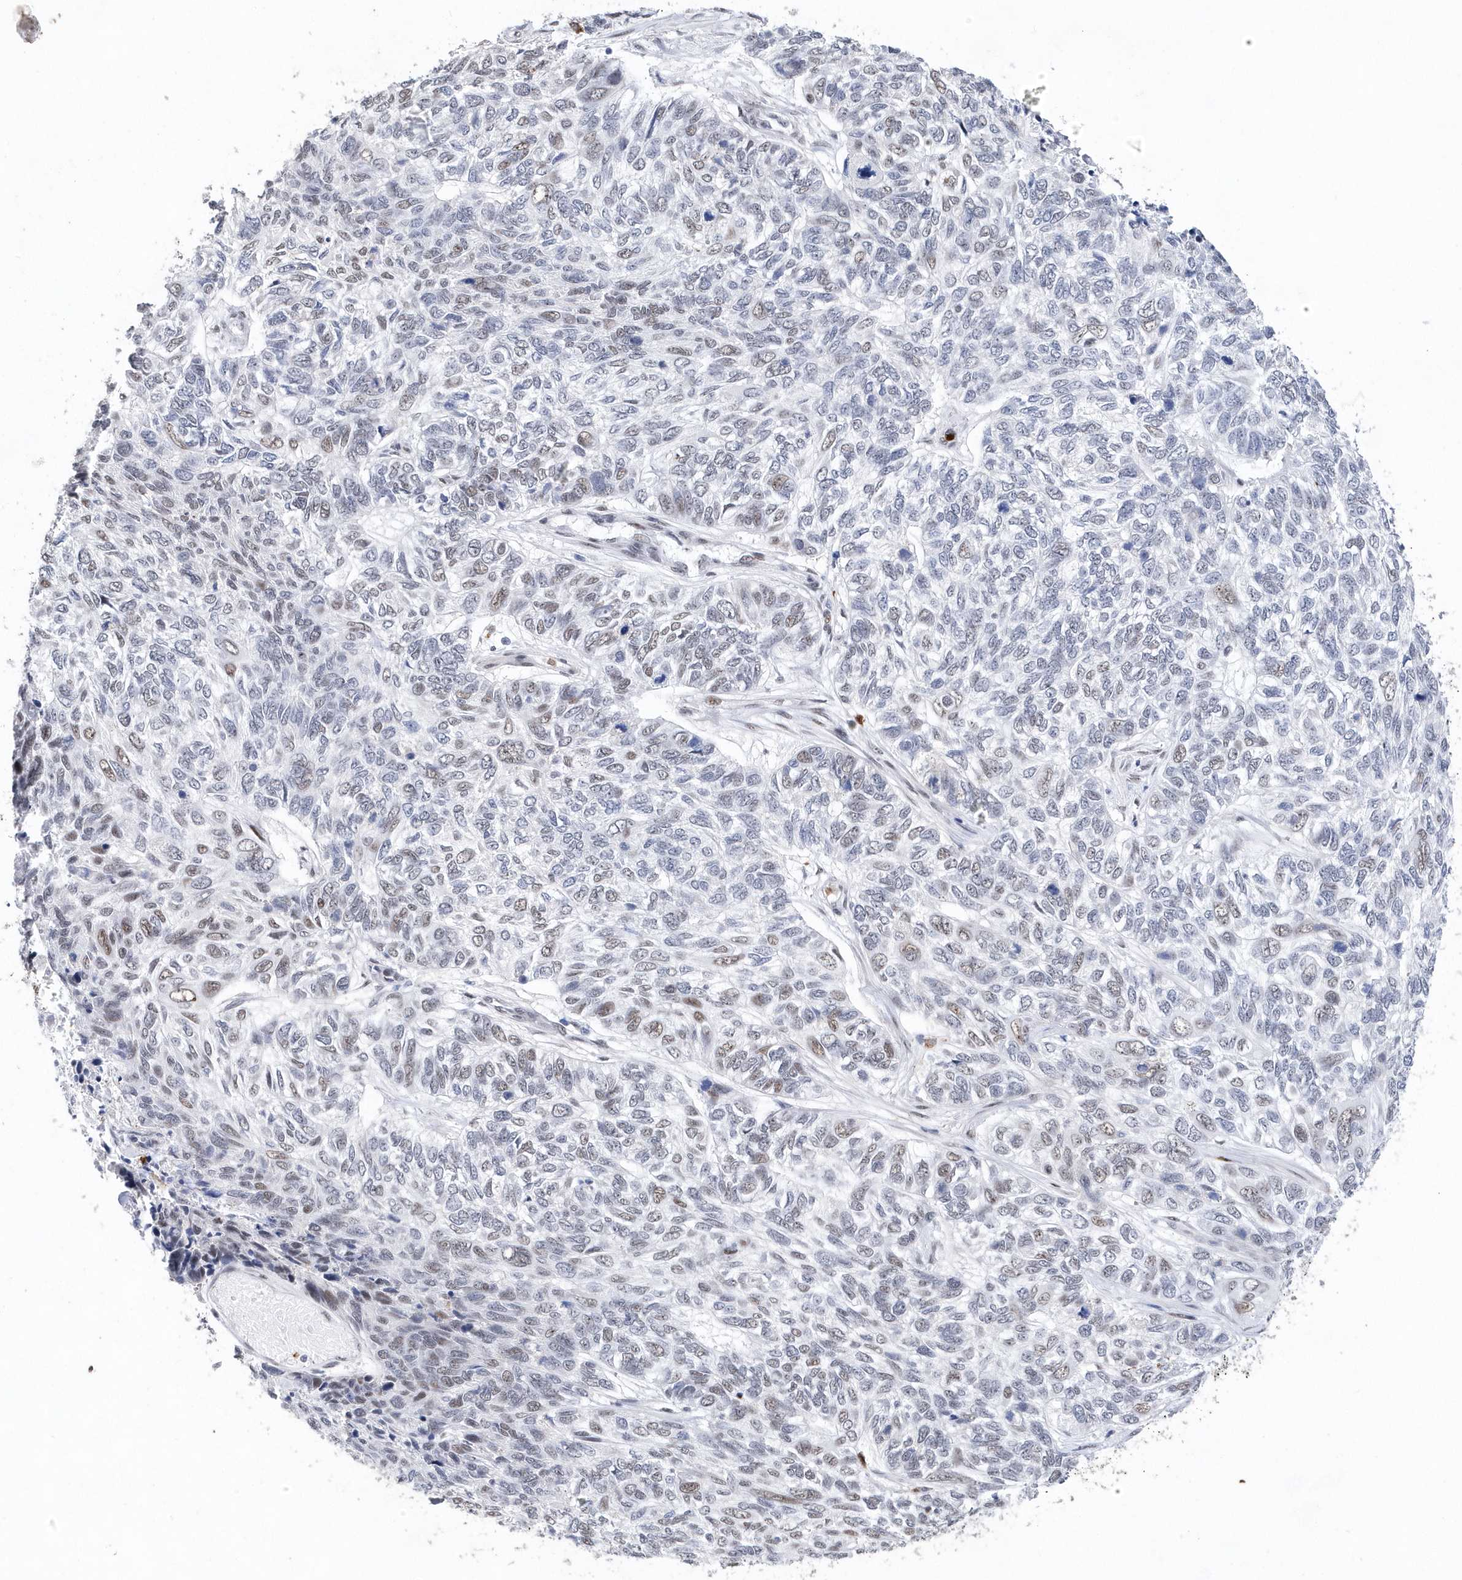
{"staining": {"intensity": "weak", "quantity": "<25%", "location": "nuclear"}, "tissue": "skin cancer", "cell_type": "Tumor cells", "image_type": "cancer", "snomed": [{"axis": "morphology", "description": "Basal cell carcinoma"}, {"axis": "topography", "description": "Skin"}], "caption": "This image is of skin basal cell carcinoma stained with IHC to label a protein in brown with the nuclei are counter-stained blue. There is no staining in tumor cells. (Immunohistochemistry (ihc), brightfield microscopy, high magnification).", "gene": "RPP30", "patient": {"sex": "female", "age": 65}}